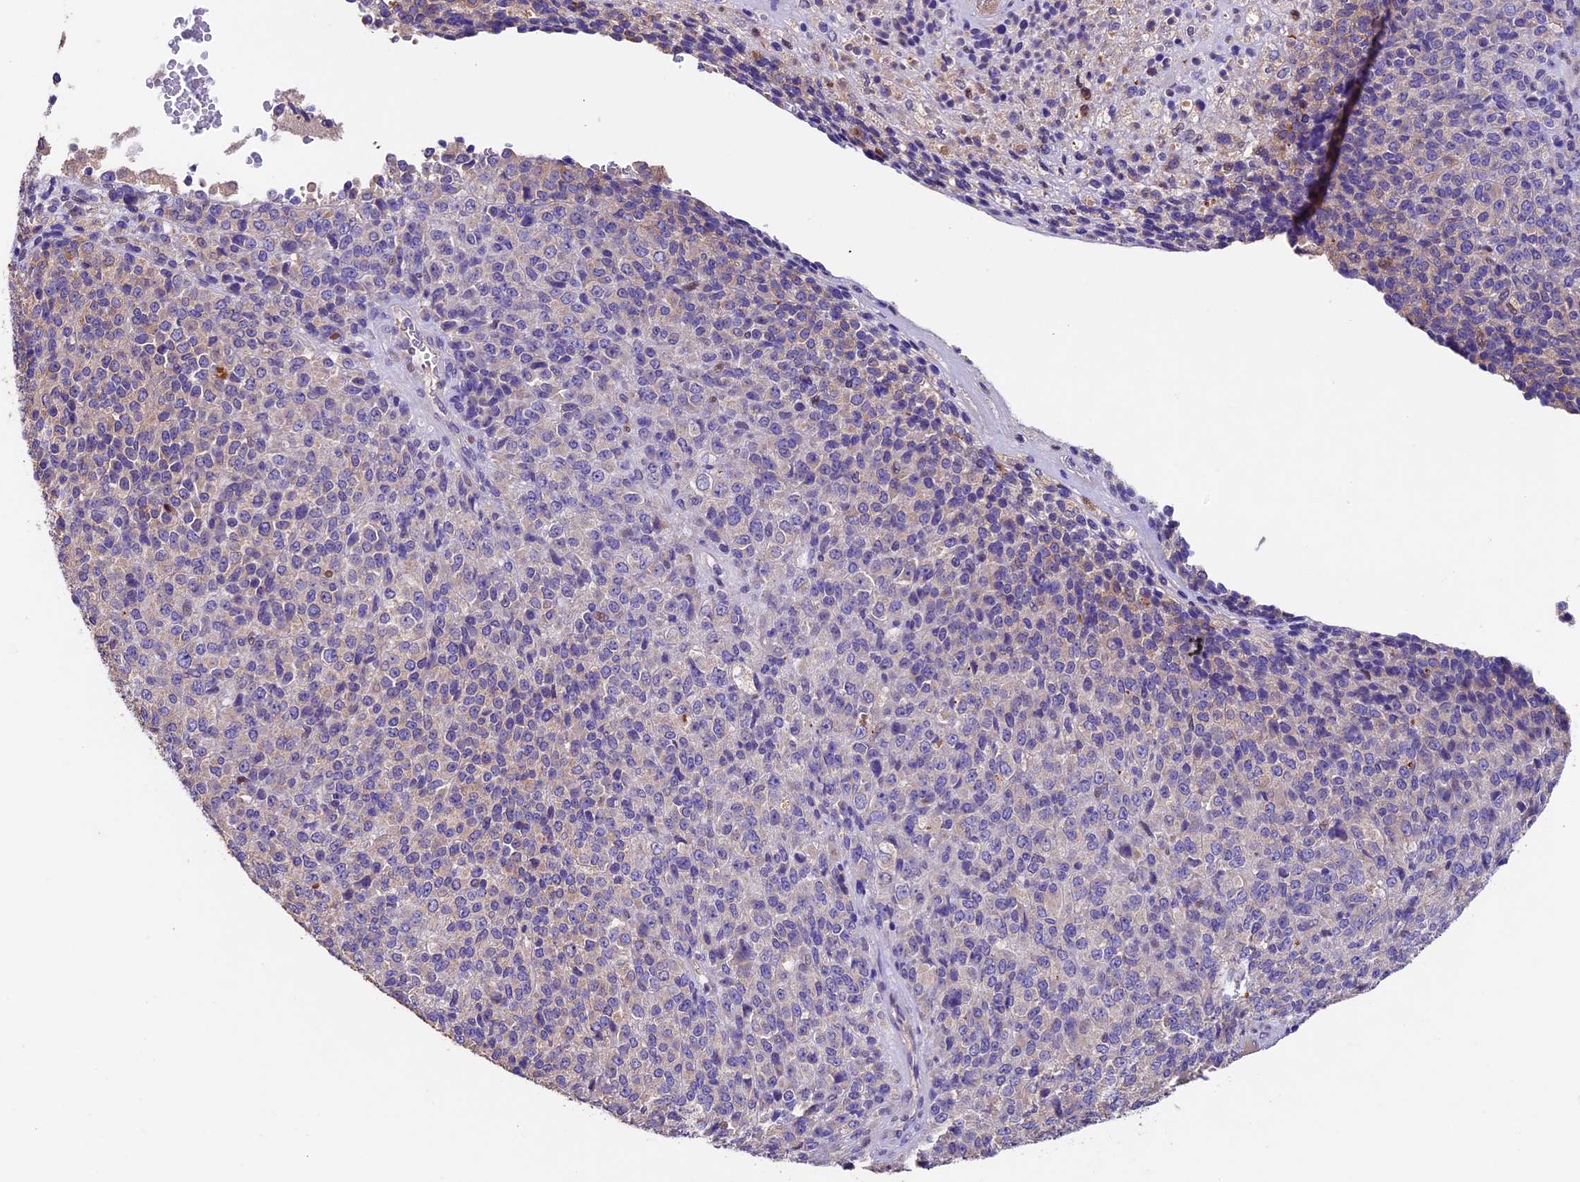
{"staining": {"intensity": "negative", "quantity": "none", "location": "none"}, "tissue": "melanoma", "cell_type": "Tumor cells", "image_type": "cancer", "snomed": [{"axis": "morphology", "description": "Malignant melanoma, Metastatic site"}, {"axis": "topography", "description": "Brain"}], "caption": "The micrograph displays no significant staining in tumor cells of melanoma.", "gene": "SBNO2", "patient": {"sex": "female", "age": 56}}